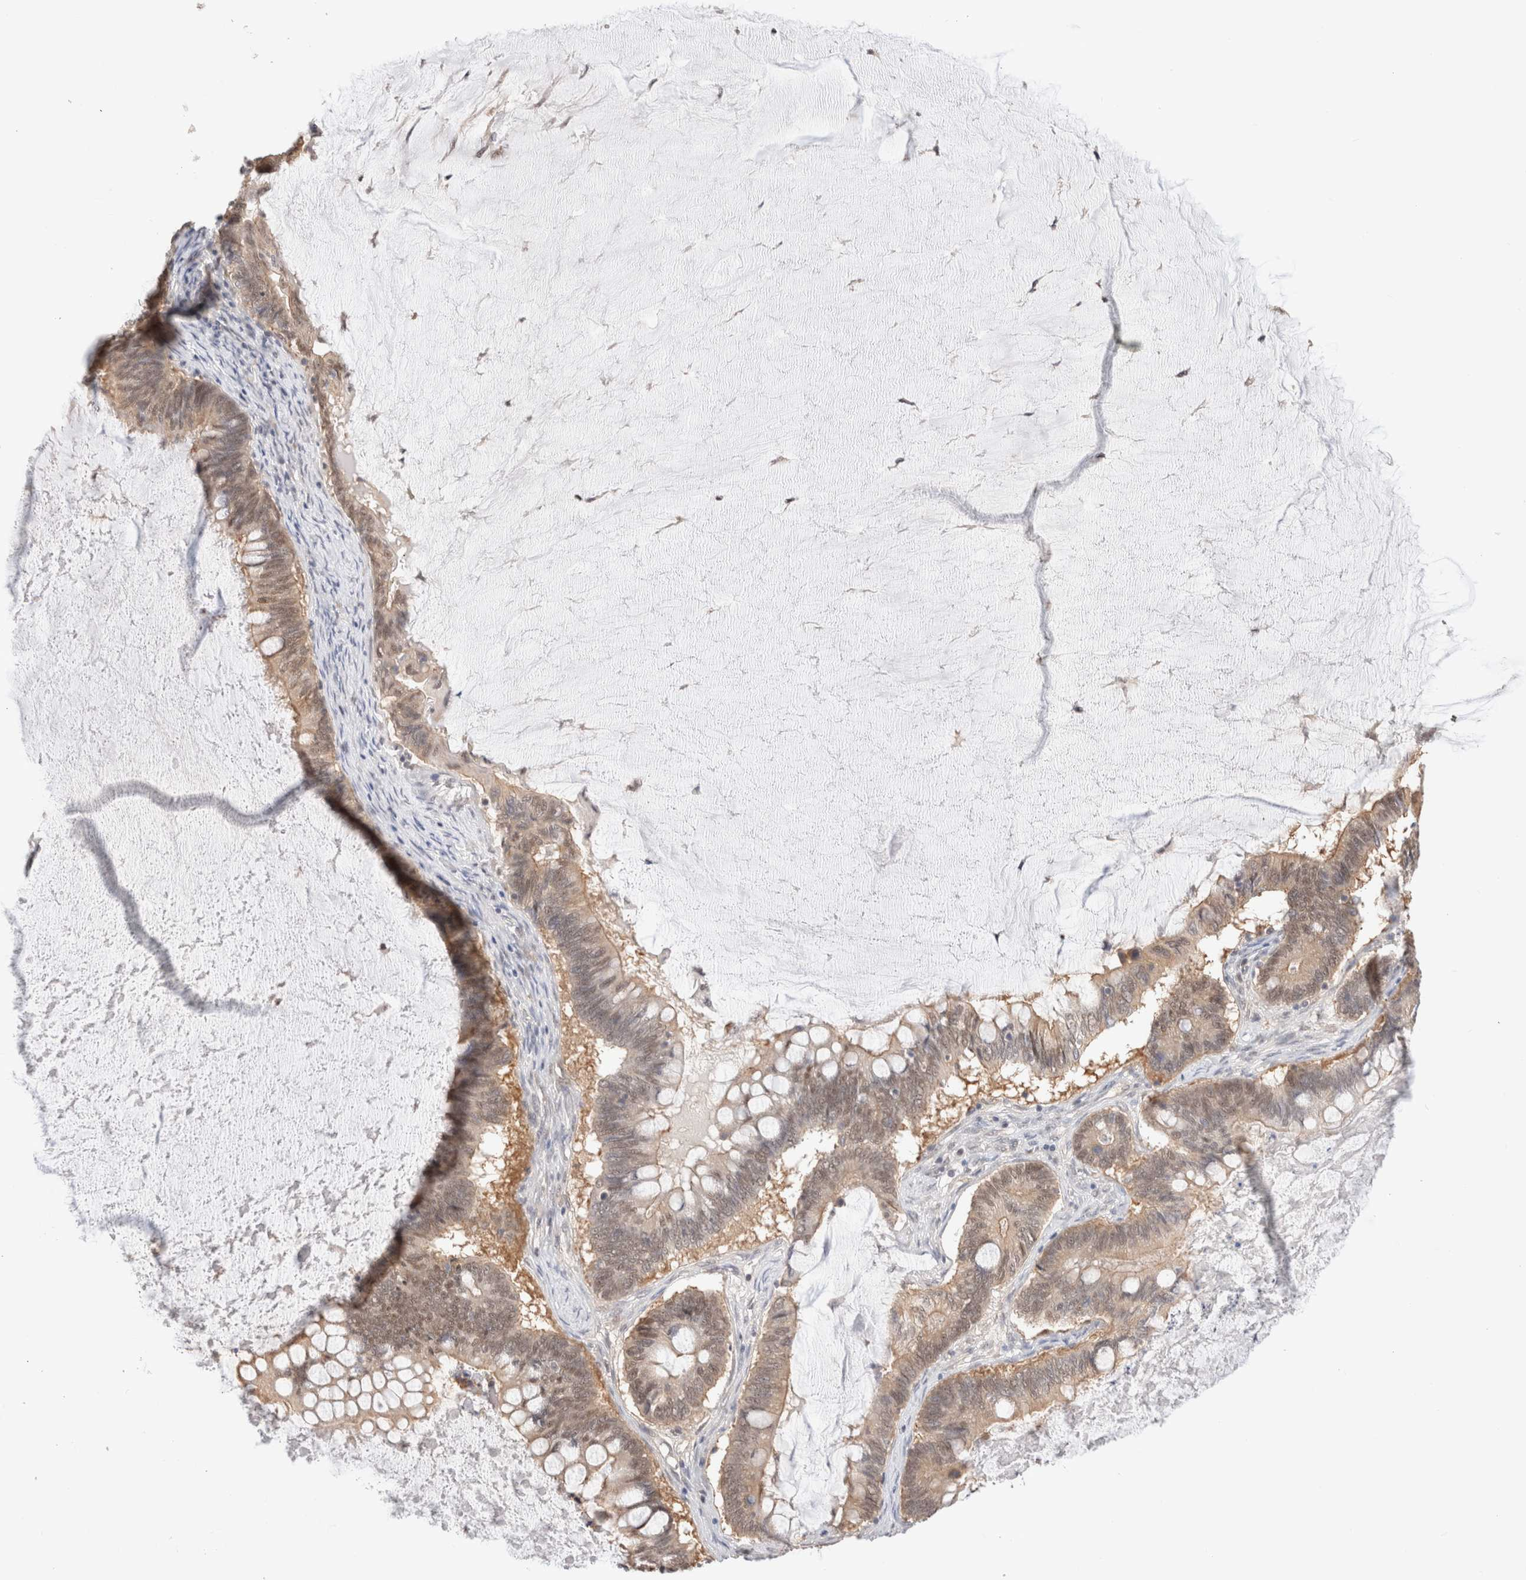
{"staining": {"intensity": "moderate", "quantity": ">75%", "location": "cytoplasmic/membranous,nuclear"}, "tissue": "ovarian cancer", "cell_type": "Tumor cells", "image_type": "cancer", "snomed": [{"axis": "morphology", "description": "Cystadenocarcinoma, mucinous, NOS"}, {"axis": "topography", "description": "Ovary"}], "caption": "IHC photomicrograph of neoplastic tissue: human mucinous cystadenocarcinoma (ovarian) stained using immunohistochemistry (IHC) shows medium levels of moderate protein expression localized specifically in the cytoplasmic/membranous and nuclear of tumor cells, appearing as a cytoplasmic/membranous and nuclear brown color.", "gene": "C17orf97", "patient": {"sex": "female", "age": 61}}